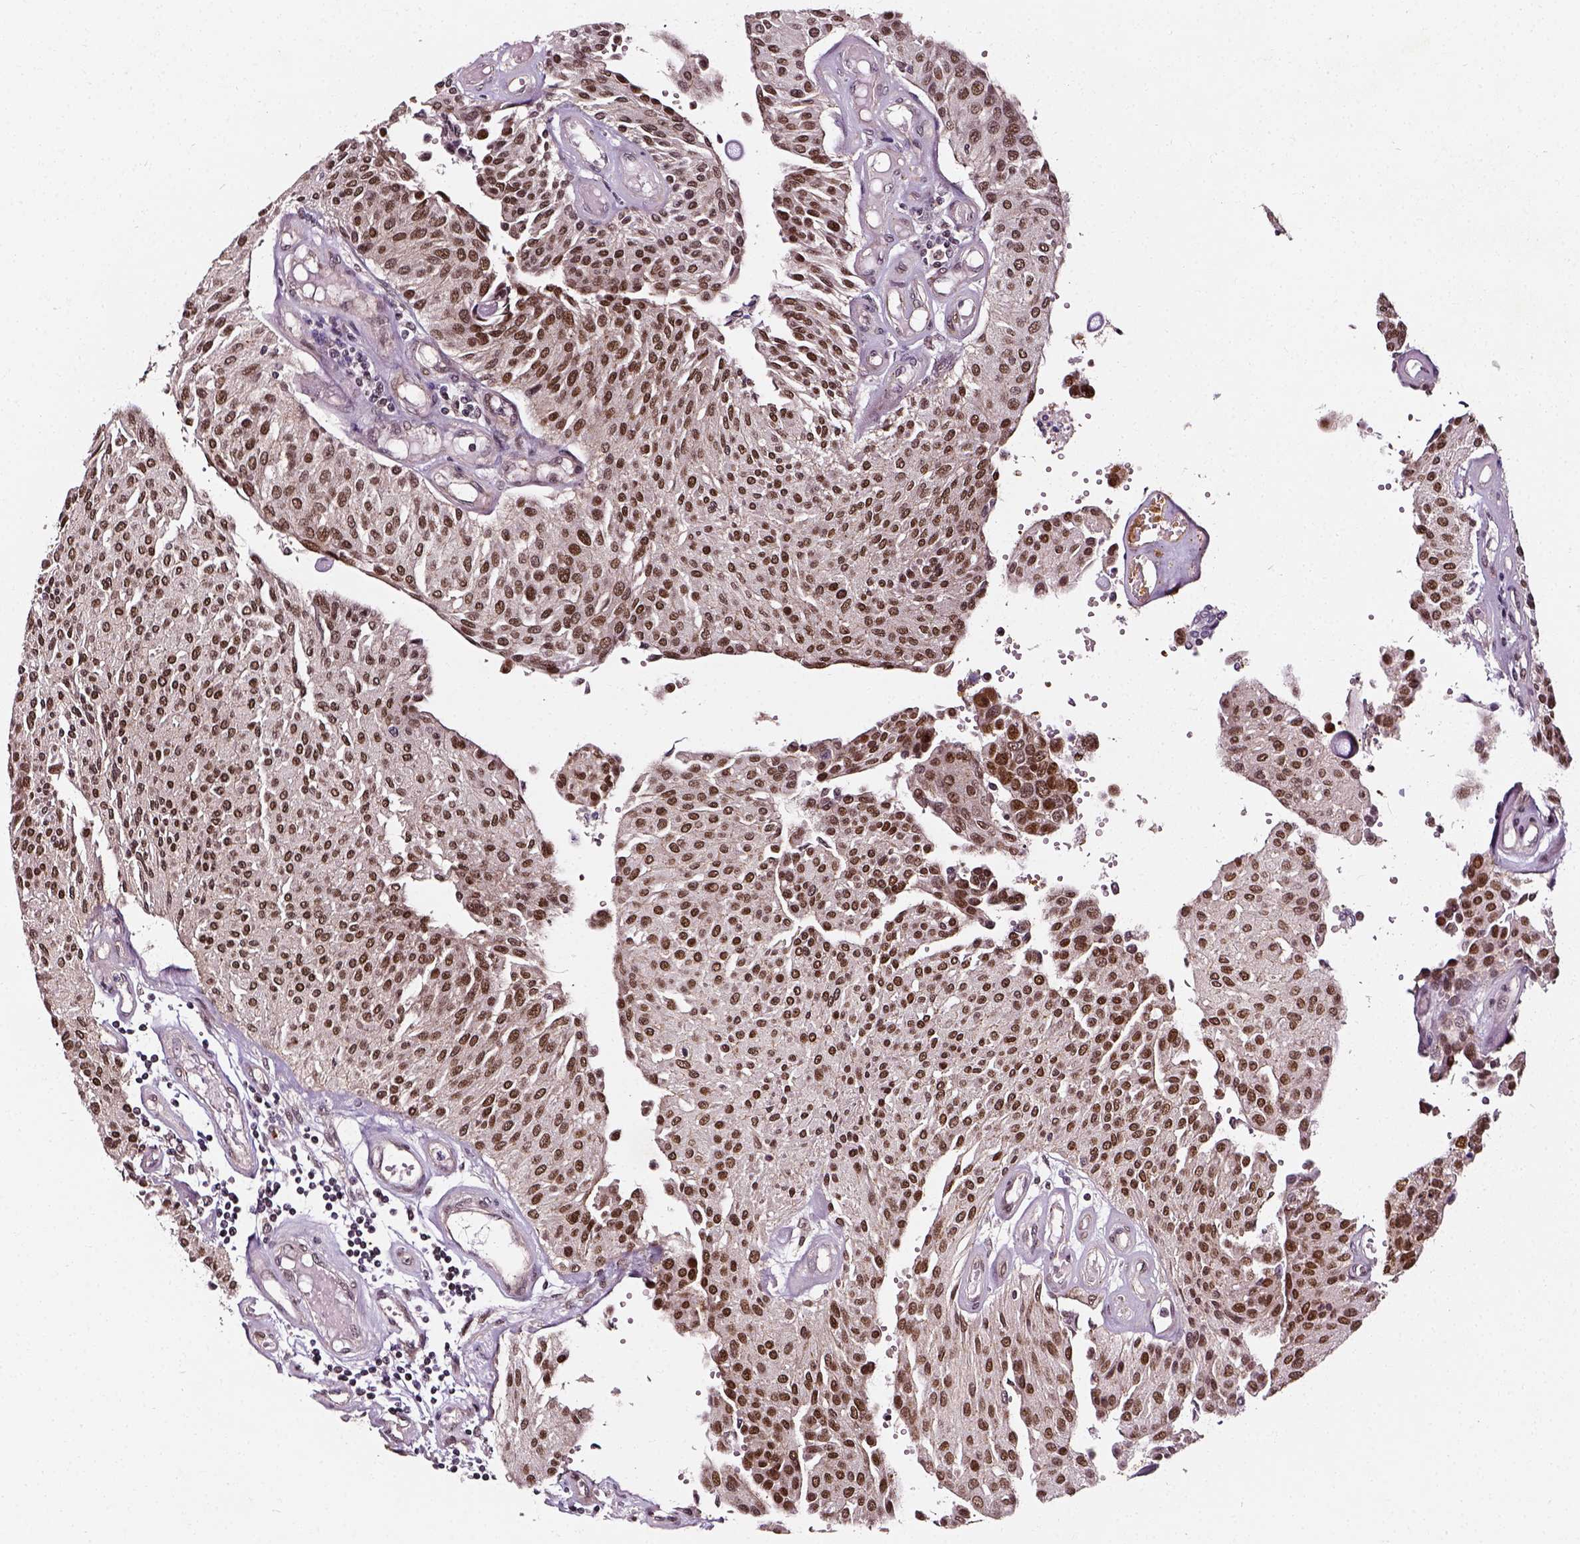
{"staining": {"intensity": "moderate", "quantity": "25%-75%", "location": "nuclear"}, "tissue": "urothelial cancer", "cell_type": "Tumor cells", "image_type": "cancer", "snomed": [{"axis": "morphology", "description": "Urothelial carcinoma, NOS"}, {"axis": "topography", "description": "Urinary bladder"}], "caption": "Transitional cell carcinoma stained with a brown dye reveals moderate nuclear positive positivity in about 25%-75% of tumor cells.", "gene": "NACC1", "patient": {"sex": "male", "age": 55}}